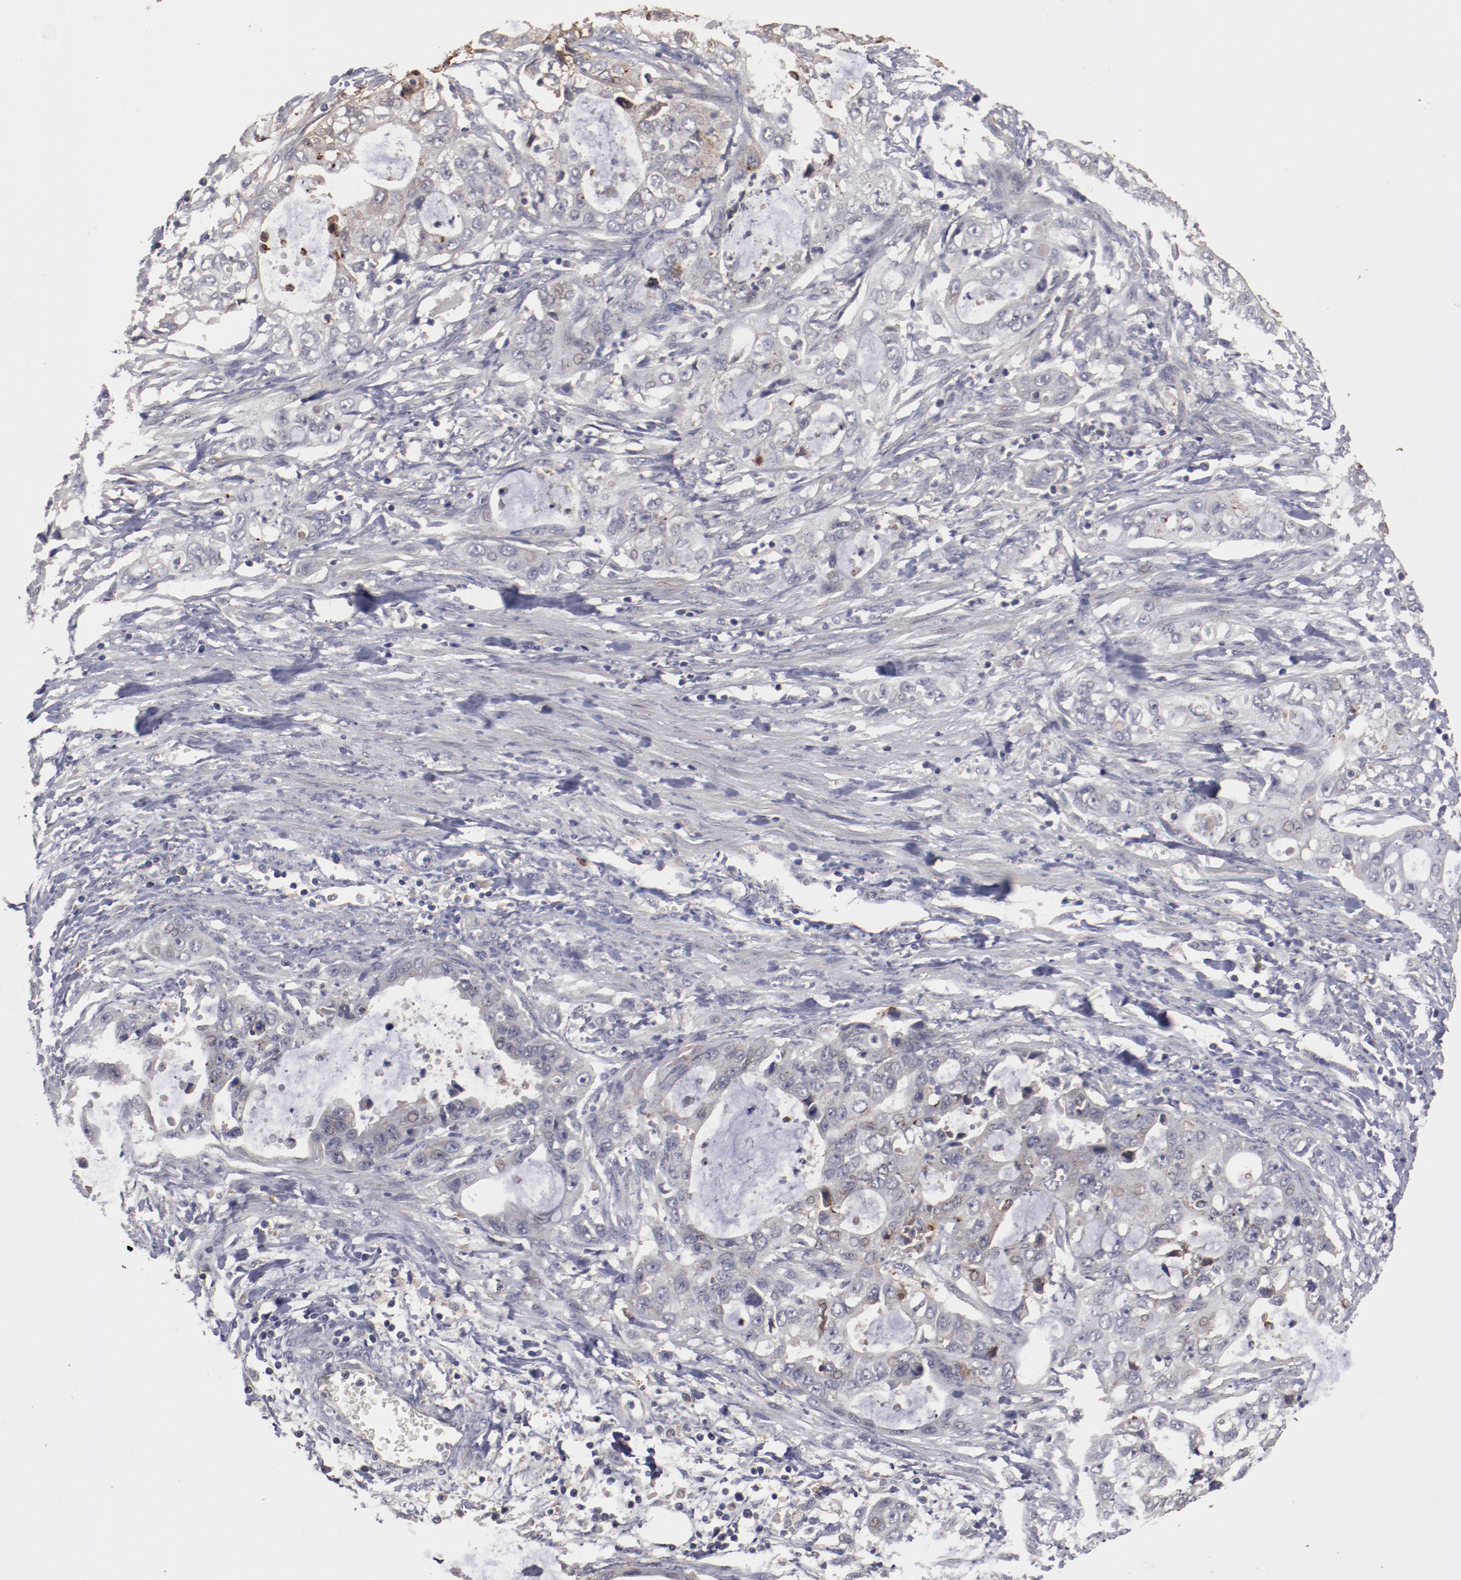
{"staining": {"intensity": "weak", "quantity": "25%-75%", "location": "cytoplasmic/membranous"}, "tissue": "stomach cancer", "cell_type": "Tumor cells", "image_type": "cancer", "snomed": [{"axis": "morphology", "description": "Adenocarcinoma, NOS"}, {"axis": "topography", "description": "Stomach, upper"}], "caption": "Immunohistochemistry of stomach cancer (adenocarcinoma) demonstrates low levels of weak cytoplasmic/membranous staining in about 25%-75% of tumor cells.", "gene": "LRRC75B", "patient": {"sex": "female", "age": 52}}